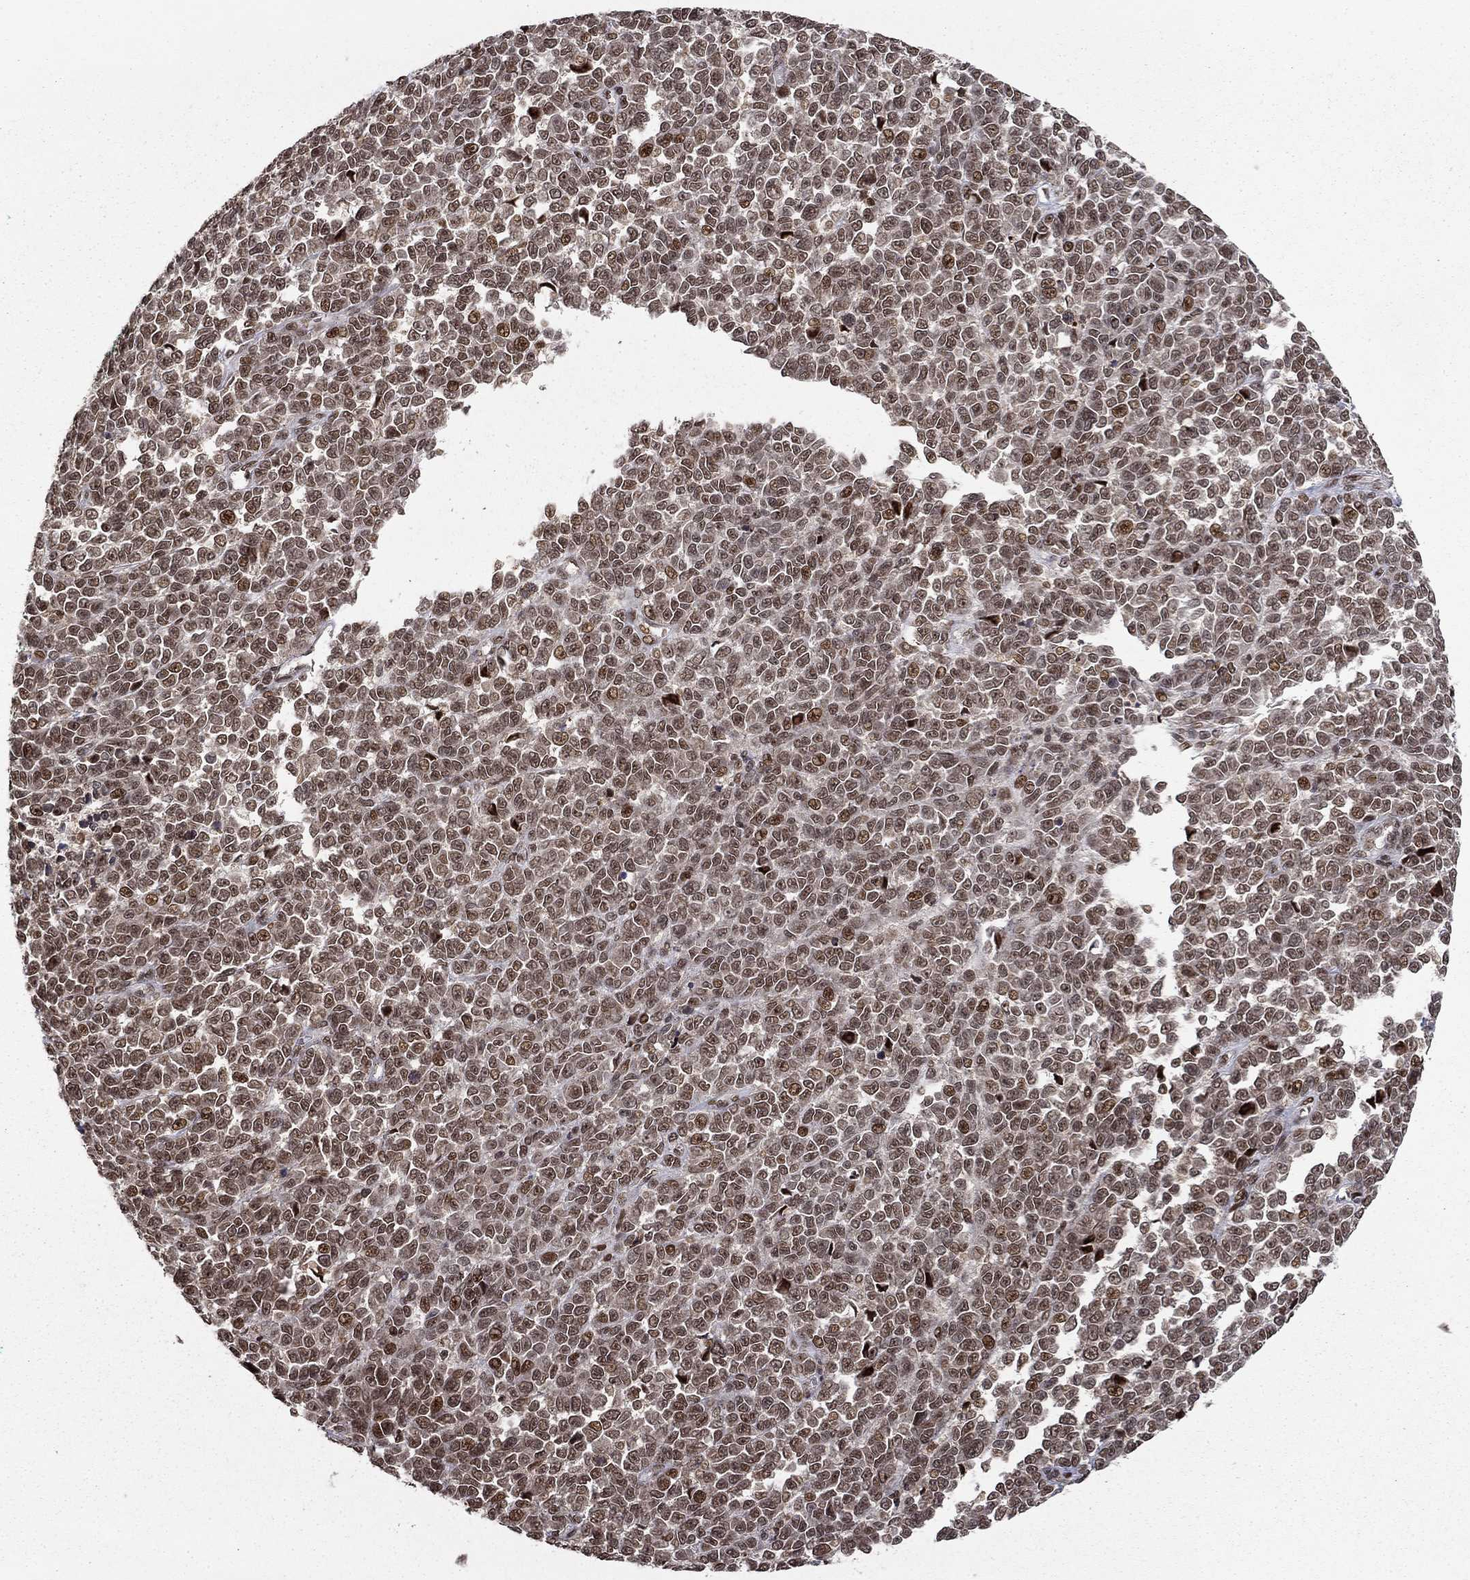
{"staining": {"intensity": "moderate", "quantity": ">75%", "location": "nuclear"}, "tissue": "melanoma", "cell_type": "Tumor cells", "image_type": "cancer", "snomed": [{"axis": "morphology", "description": "Malignant melanoma, NOS"}, {"axis": "topography", "description": "Skin"}], "caption": "Tumor cells display medium levels of moderate nuclear positivity in about >75% of cells in human melanoma.", "gene": "CDCA7L", "patient": {"sex": "female", "age": 95}}